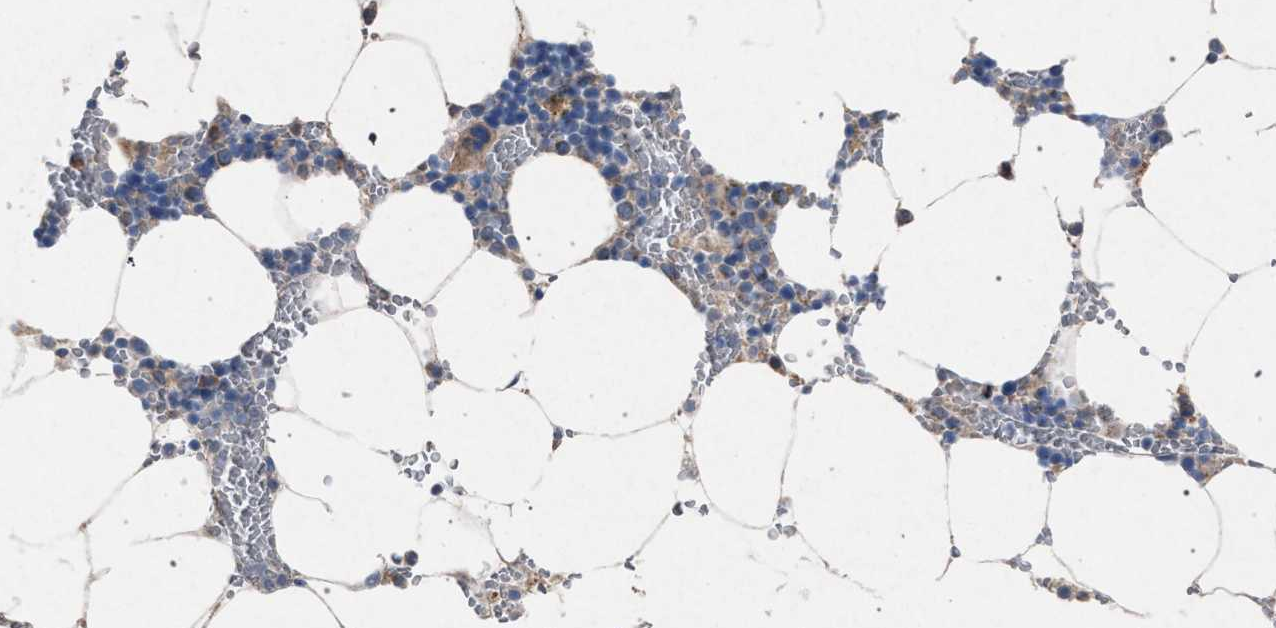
{"staining": {"intensity": "weak", "quantity": "<25%", "location": "cytoplasmic/membranous"}, "tissue": "bone marrow", "cell_type": "Hematopoietic cells", "image_type": "normal", "snomed": [{"axis": "morphology", "description": "Normal tissue, NOS"}, {"axis": "topography", "description": "Bone marrow"}], "caption": "Immunohistochemistry (IHC) histopathology image of unremarkable bone marrow stained for a protein (brown), which demonstrates no expression in hematopoietic cells. (Brightfield microscopy of DAB immunohistochemistry at high magnification).", "gene": "HSD17B4", "patient": {"sex": "male", "age": 70}}